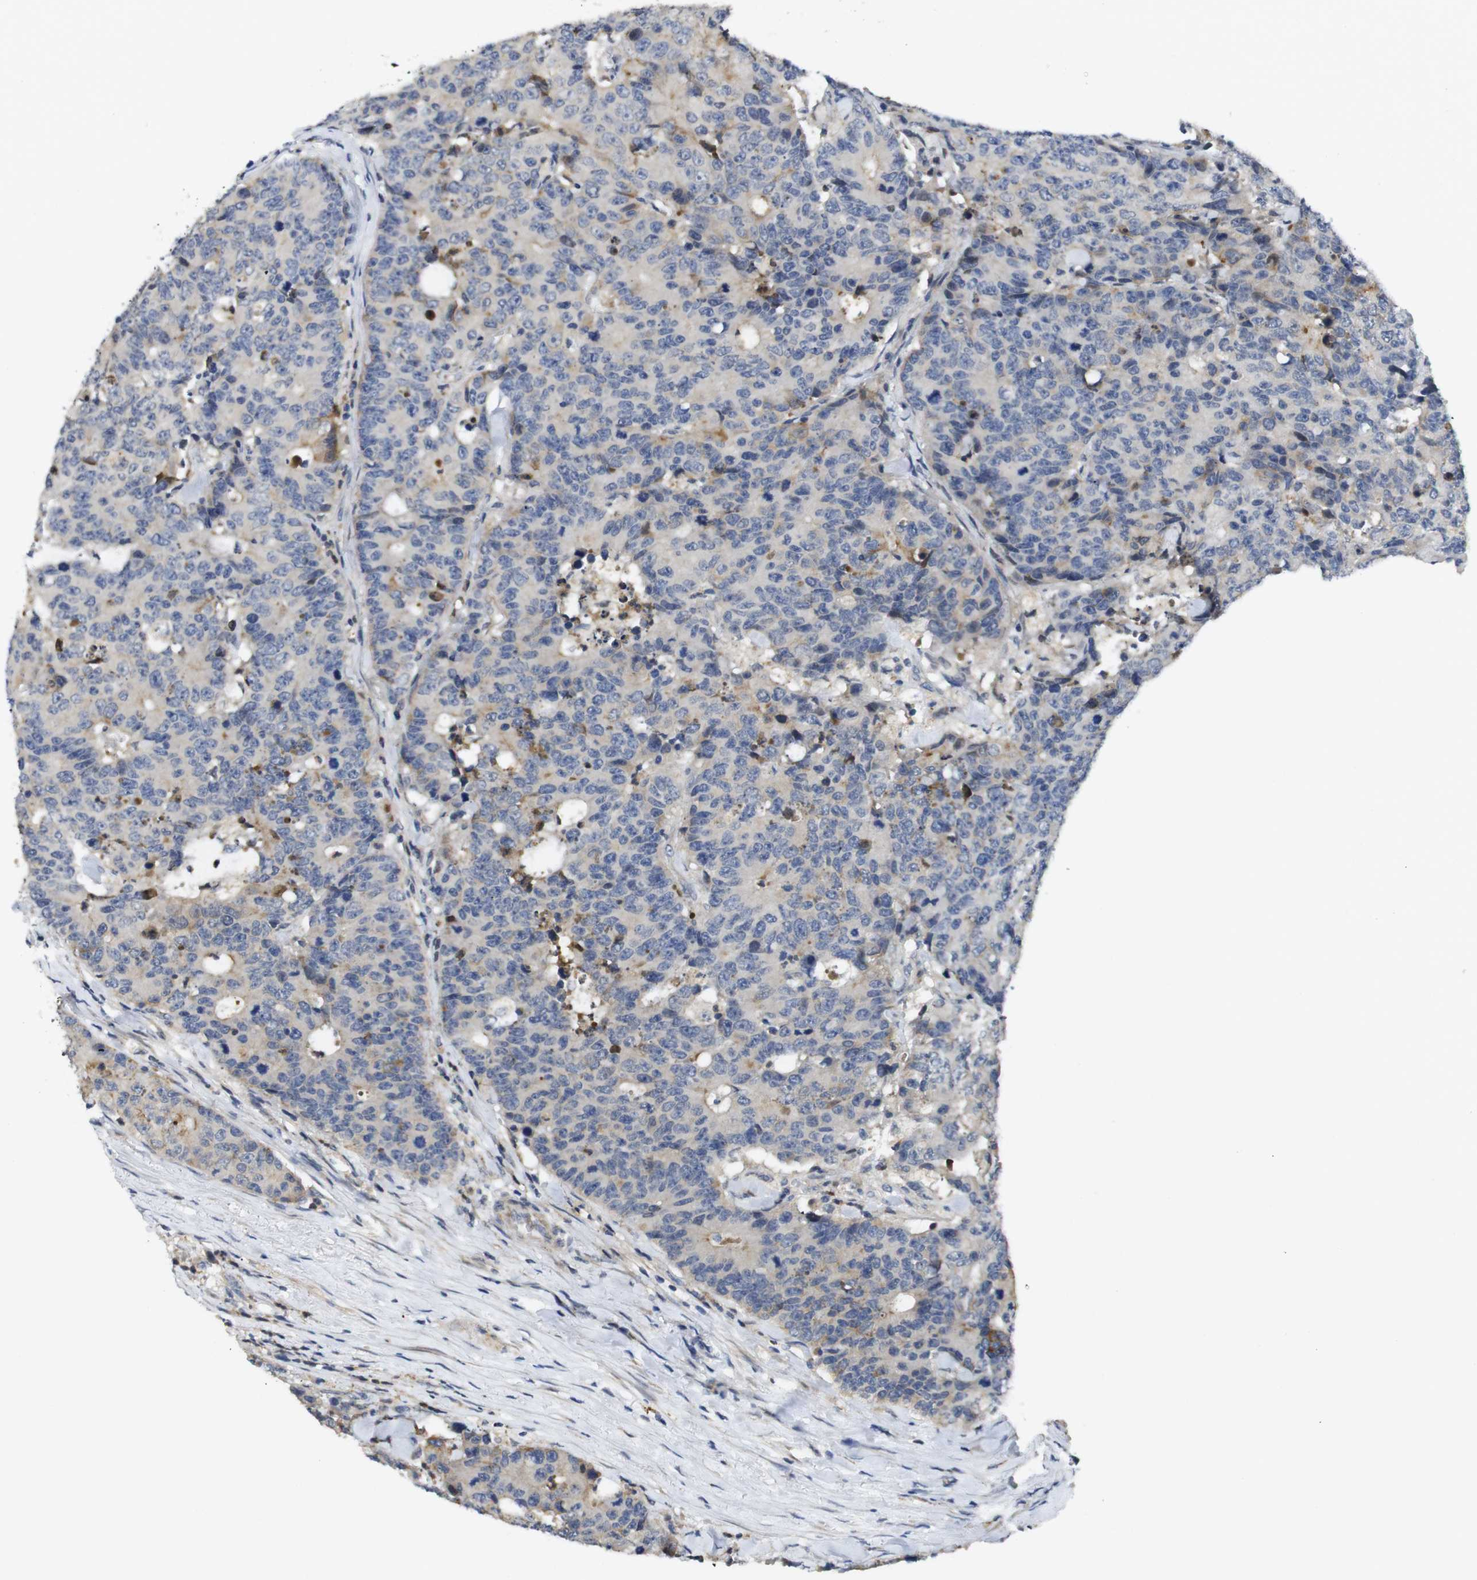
{"staining": {"intensity": "negative", "quantity": "none", "location": "none"}, "tissue": "colorectal cancer", "cell_type": "Tumor cells", "image_type": "cancer", "snomed": [{"axis": "morphology", "description": "Adenocarcinoma, NOS"}, {"axis": "topography", "description": "Colon"}], "caption": "This is an immunohistochemistry photomicrograph of adenocarcinoma (colorectal). There is no positivity in tumor cells.", "gene": "FNTA", "patient": {"sex": "female", "age": 86}}